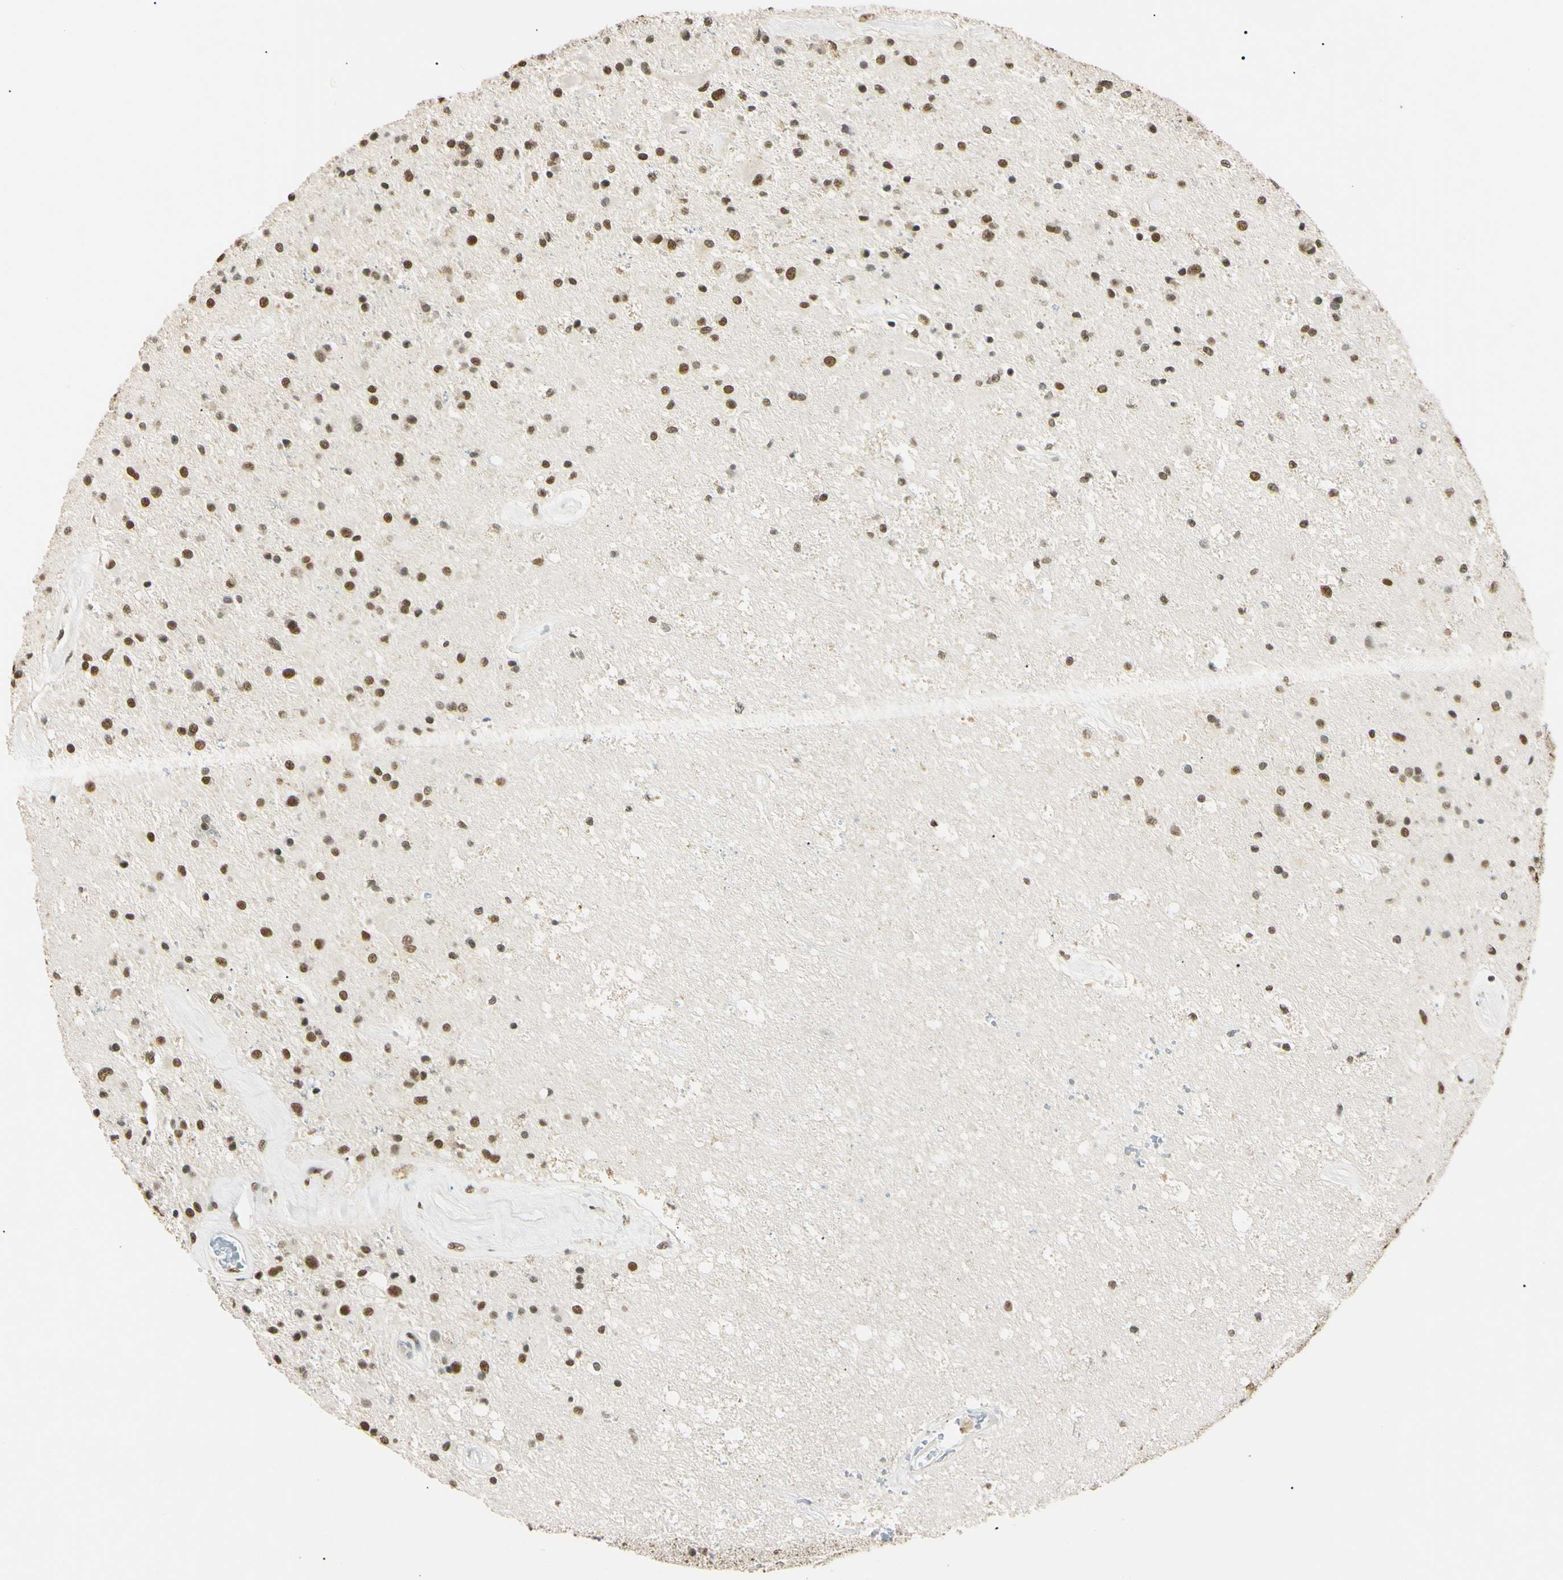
{"staining": {"intensity": "strong", "quantity": ">75%", "location": "nuclear"}, "tissue": "glioma", "cell_type": "Tumor cells", "image_type": "cancer", "snomed": [{"axis": "morphology", "description": "Glioma, malignant, Low grade"}, {"axis": "topography", "description": "Brain"}], "caption": "Glioma stained with DAB immunohistochemistry (IHC) shows high levels of strong nuclear staining in approximately >75% of tumor cells.", "gene": "SMARCA5", "patient": {"sex": "male", "age": 58}}